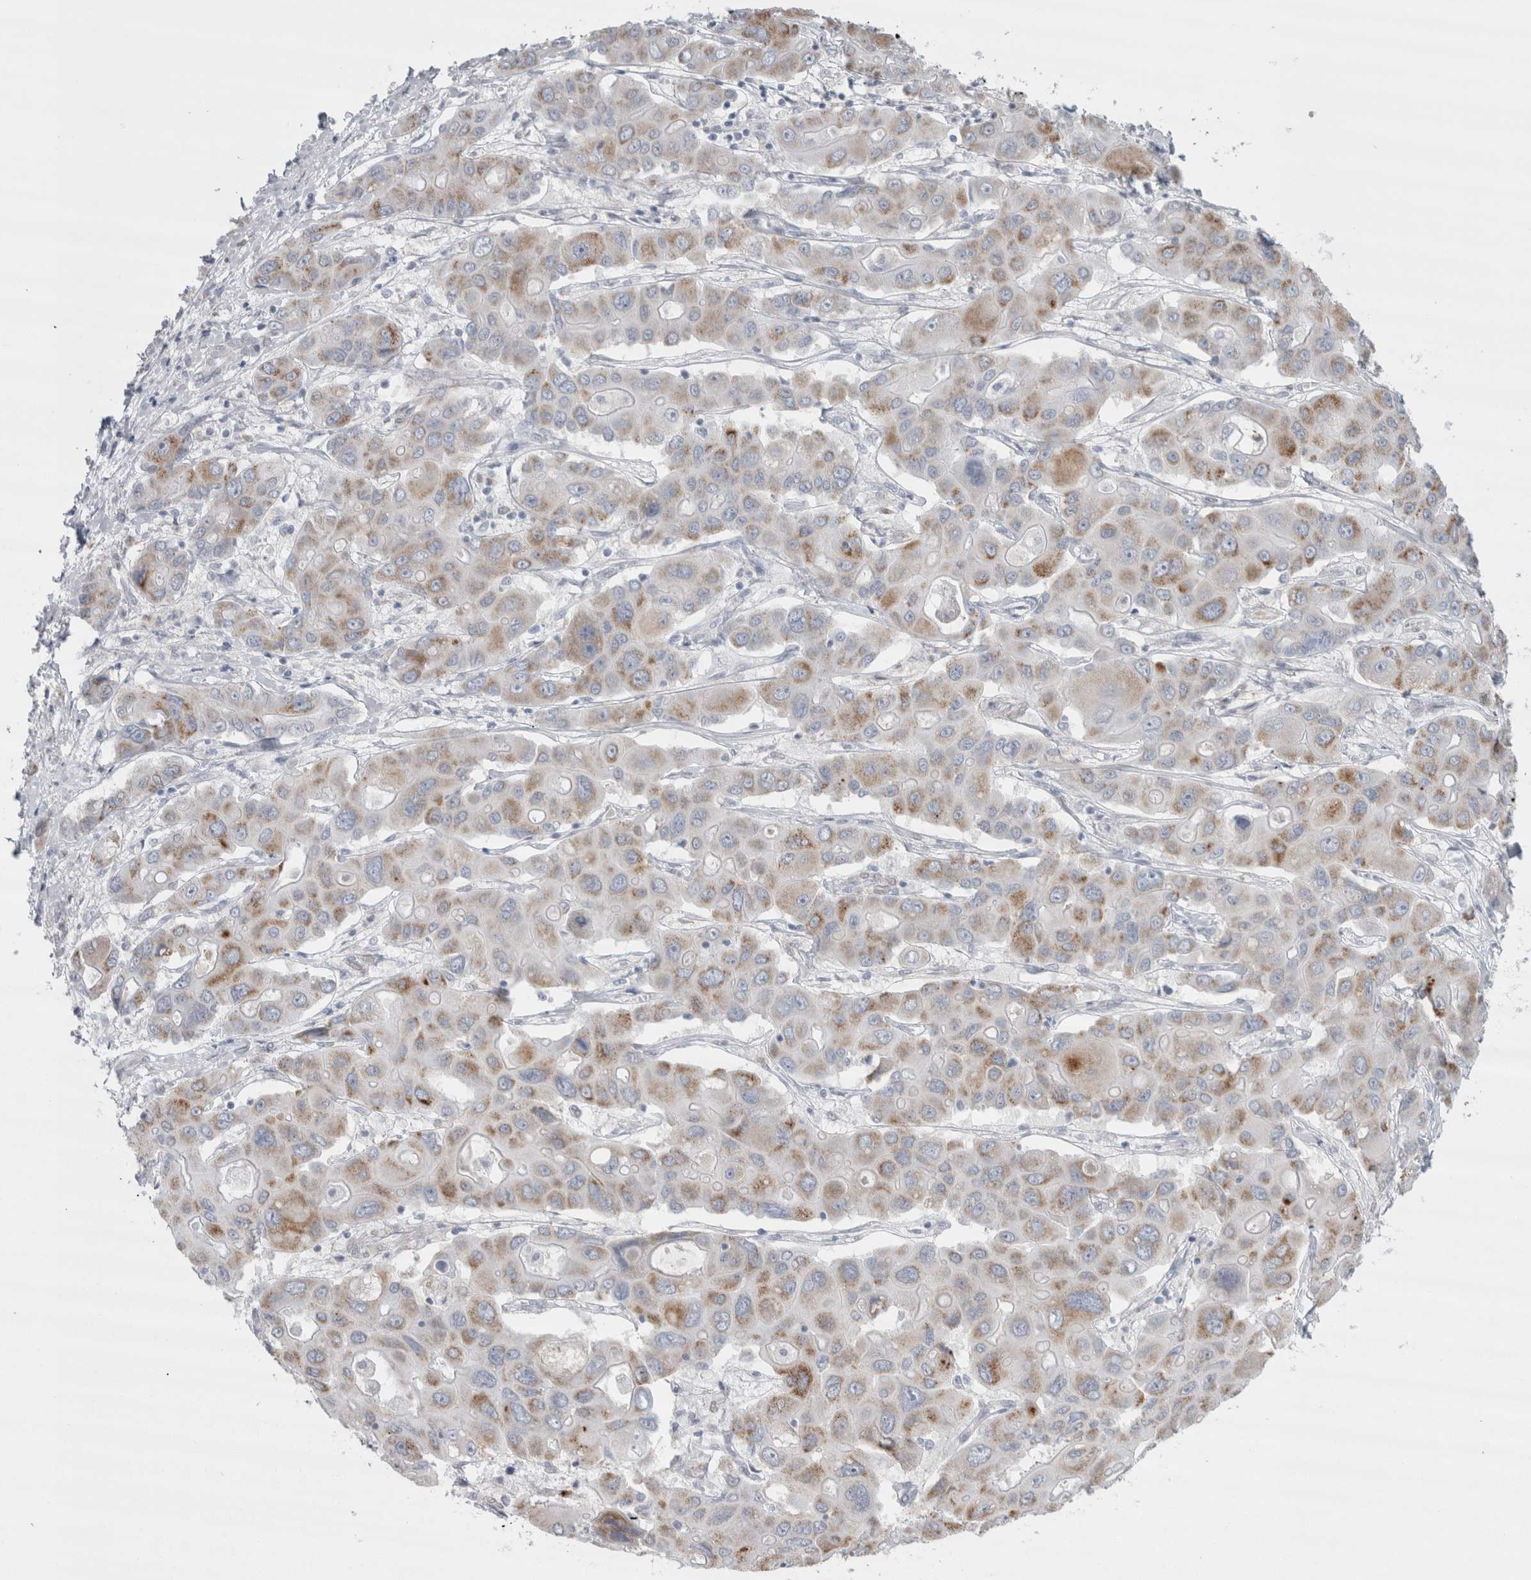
{"staining": {"intensity": "weak", "quantity": "25%-75%", "location": "cytoplasmic/membranous"}, "tissue": "liver cancer", "cell_type": "Tumor cells", "image_type": "cancer", "snomed": [{"axis": "morphology", "description": "Cholangiocarcinoma"}, {"axis": "topography", "description": "Liver"}], "caption": "A brown stain highlights weak cytoplasmic/membranous expression of a protein in liver cancer tumor cells. (Brightfield microscopy of DAB IHC at high magnification).", "gene": "PLIN1", "patient": {"sex": "male", "age": 67}}